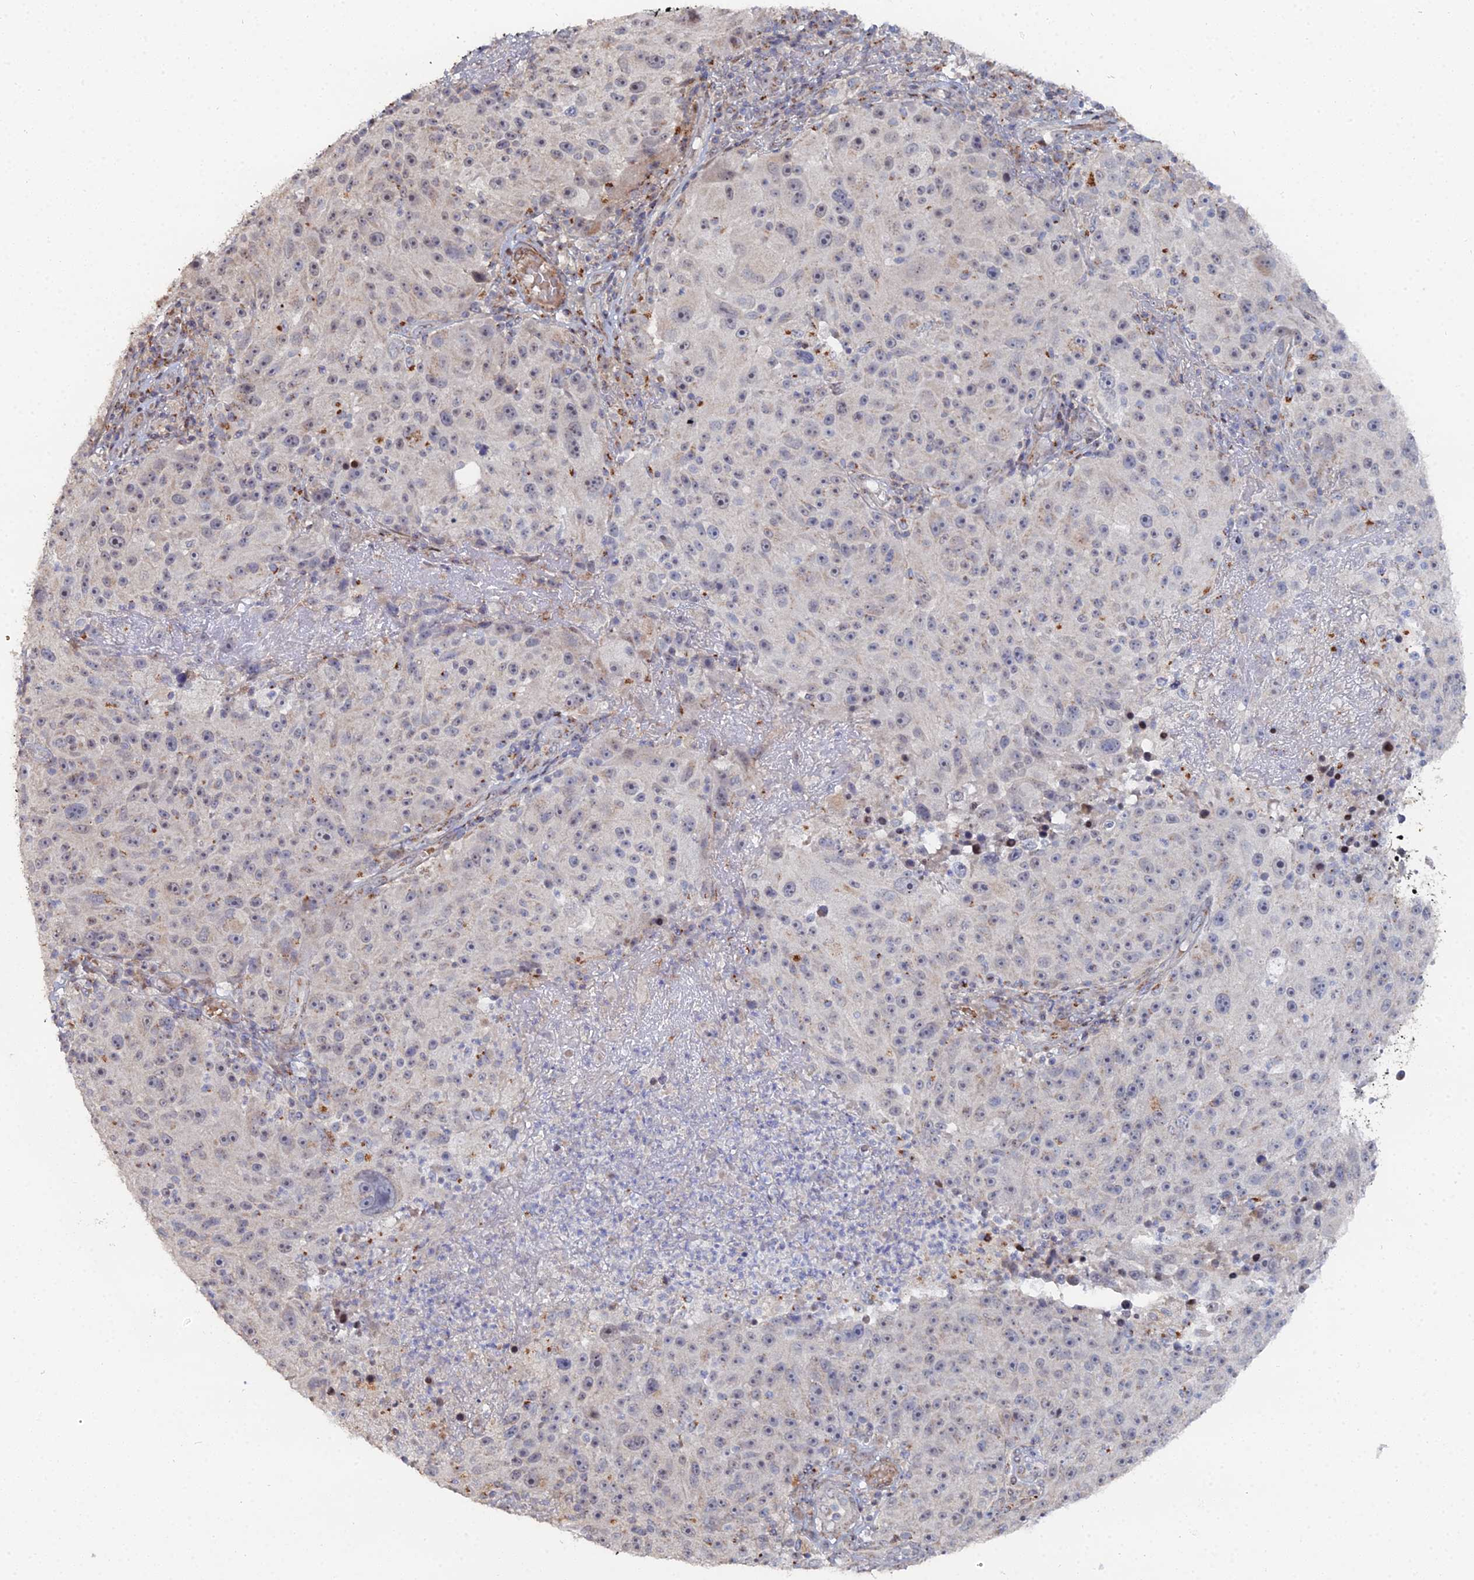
{"staining": {"intensity": "negative", "quantity": "none", "location": "none"}, "tissue": "melanoma", "cell_type": "Tumor cells", "image_type": "cancer", "snomed": [{"axis": "morphology", "description": "Malignant melanoma, NOS"}, {"axis": "topography", "description": "Skin"}], "caption": "A micrograph of human malignant melanoma is negative for staining in tumor cells.", "gene": "SGMS1", "patient": {"sex": "male", "age": 53}}